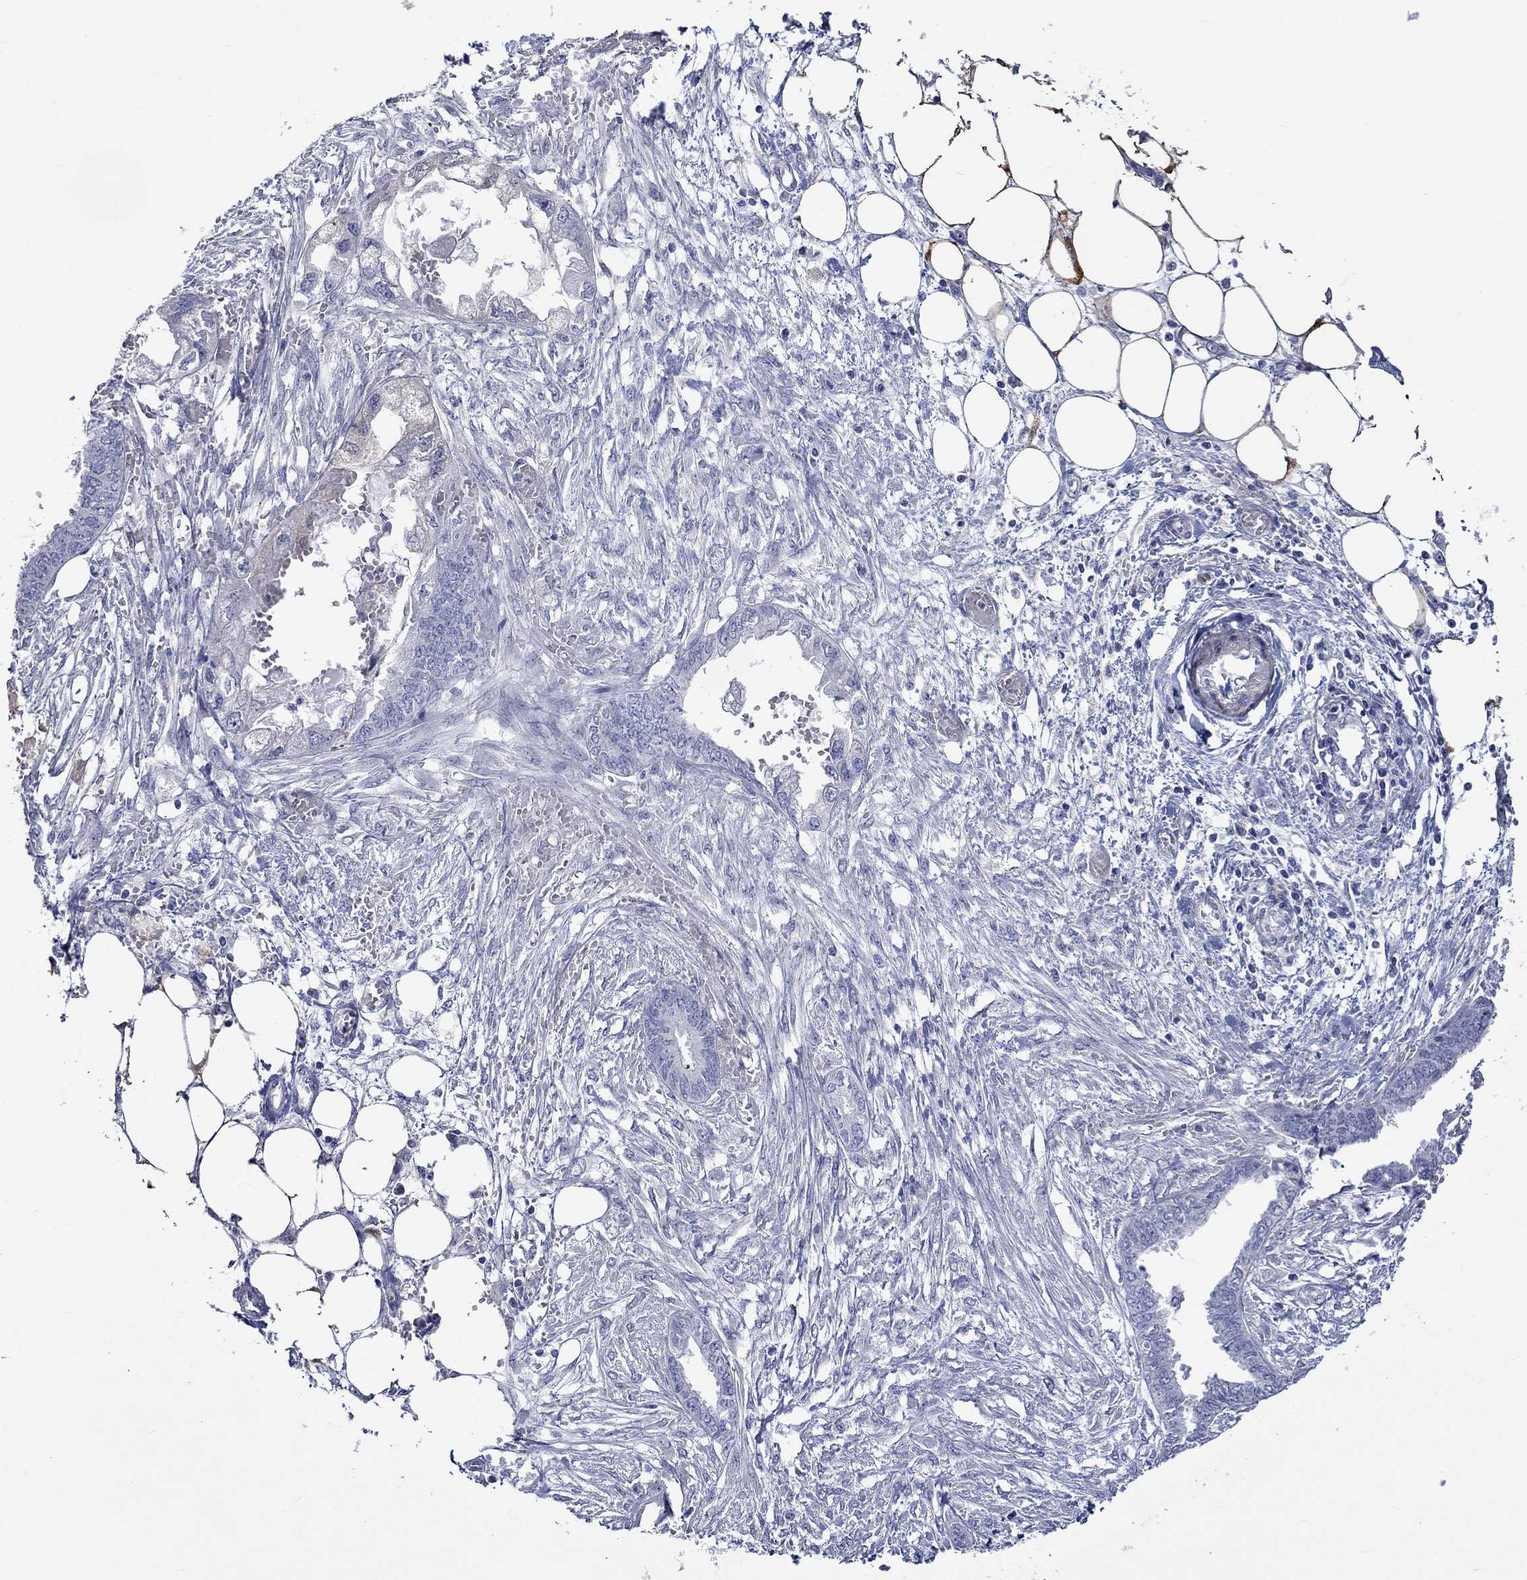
{"staining": {"intensity": "weak", "quantity": "<25%", "location": "cytoplasmic/membranous"}, "tissue": "endometrial cancer", "cell_type": "Tumor cells", "image_type": "cancer", "snomed": [{"axis": "morphology", "description": "Adenocarcinoma, NOS"}, {"axis": "morphology", "description": "Adenocarcinoma, metastatic, NOS"}, {"axis": "topography", "description": "Adipose tissue"}, {"axis": "topography", "description": "Endometrium"}], "caption": "DAB (3,3'-diaminobenzidine) immunohistochemical staining of human endometrial cancer (adenocarcinoma) exhibits no significant expression in tumor cells.", "gene": "CRYAB", "patient": {"sex": "female", "age": 67}}